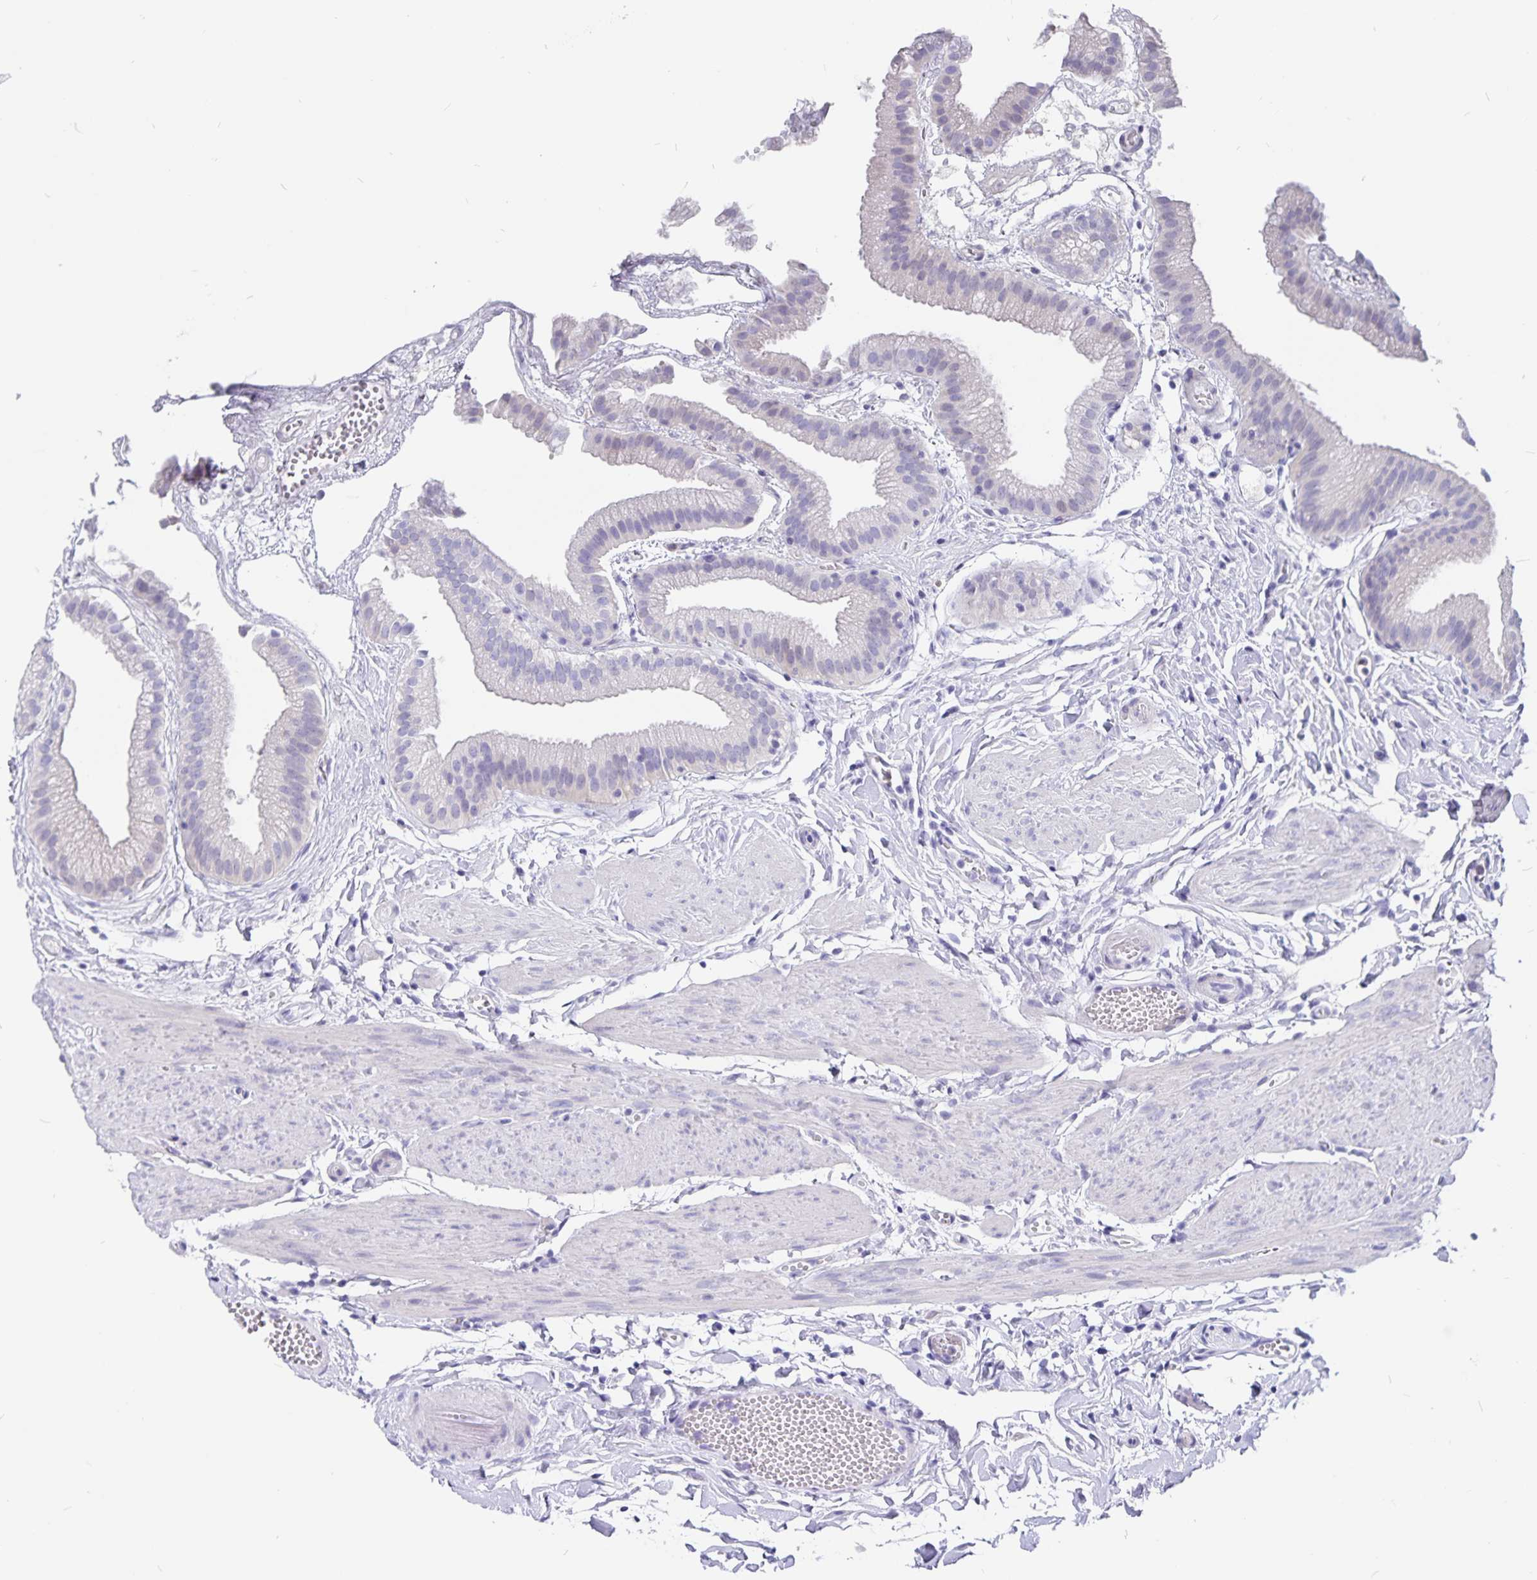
{"staining": {"intensity": "negative", "quantity": "none", "location": "none"}, "tissue": "gallbladder", "cell_type": "Glandular cells", "image_type": "normal", "snomed": [{"axis": "morphology", "description": "Normal tissue, NOS"}, {"axis": "topography", "description": "Gallbladder"}], "caption": "A photomicrograph of gallbladder stained for a protein displays no brown staining in glandular cells. (DAB immunohistochemistry visualized using brightfield microscopy, high magnification).", "gene": "SNTN", "patient": {"sex": "female", "age": 63}}